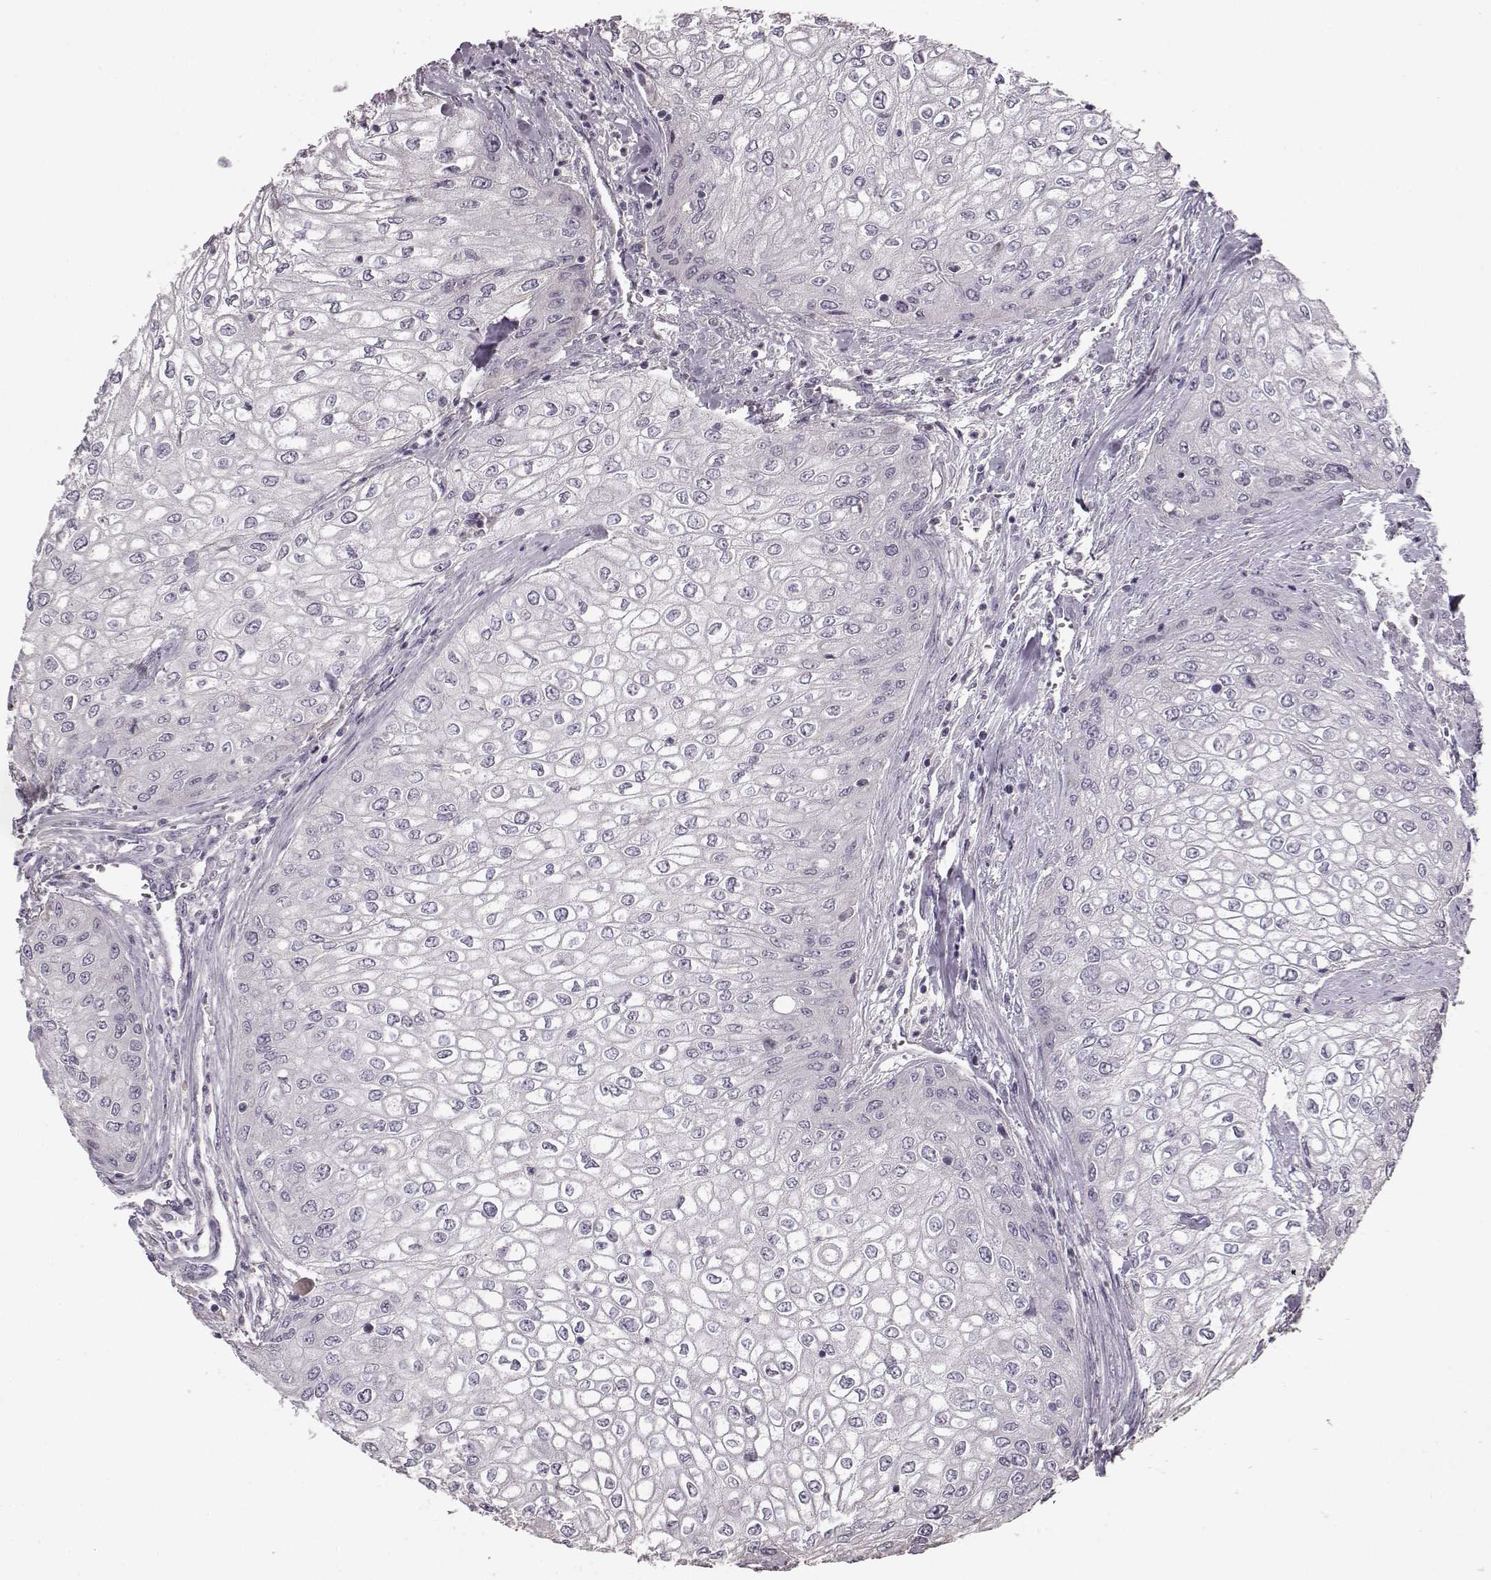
{"staining": {"intensity": "negative", "quantity": "none", "location": "none"}, "tissue": "urothelial cancer", "cell_type": "Tumor cells", "image_type": "cancer", "snomed": [{"axis": "morphology", "description": "Urothelial carcinoma, High grade"}, {"axis": "topography", "description": "Urinary bladder"}], "caption": "High-grade urothelial carcinoma was stained to show a protein in brown. There is no significant positivity in tumor cells. Brightfield microscopy of IHC stained with DAB (brown) and hematoxylin (blue), captured at high magnification.", "gene": "MTR", "patient": {"sex": "male", "age": 62}}